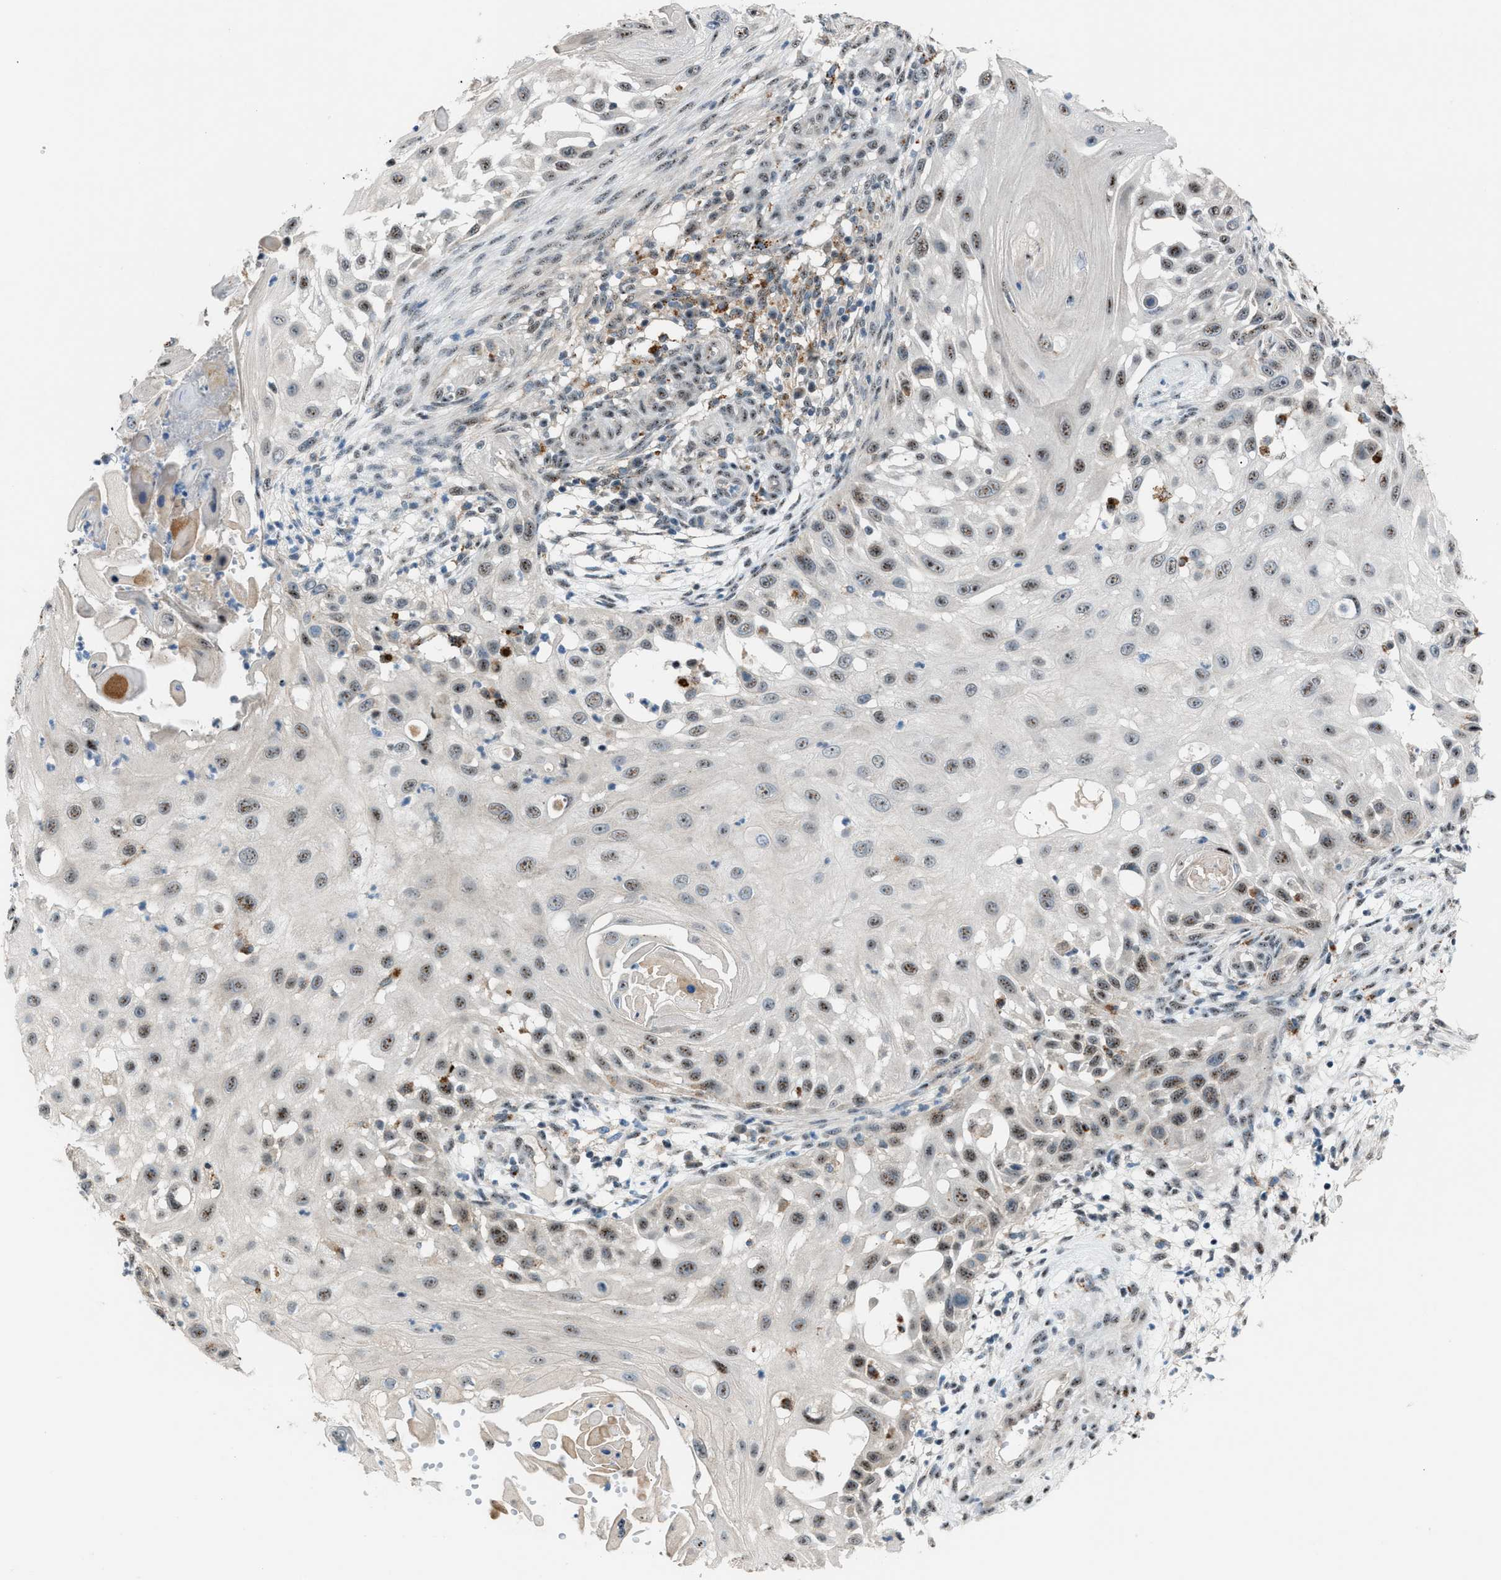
{"staining": {"intensity": "weak", "quantity": ">75%", "location": "nuclear"}, "tissue": "skin cancer", "cell_type": "Tumor cells", "image_type": "cancer", "snomed": [{"axis": "morphology", "description": "Squamous cell carcinoma, NOS"}, {"axis": "topography", "description": "Skin"}], "caption": "An image showing weak nuclear expression in about >75% of tumor cells in skin squamous cell carcinoma, as visualized by brown immunohistochemical staining.", "gene": "CENPP", "patient": {"sex": "female", "age": 44}}